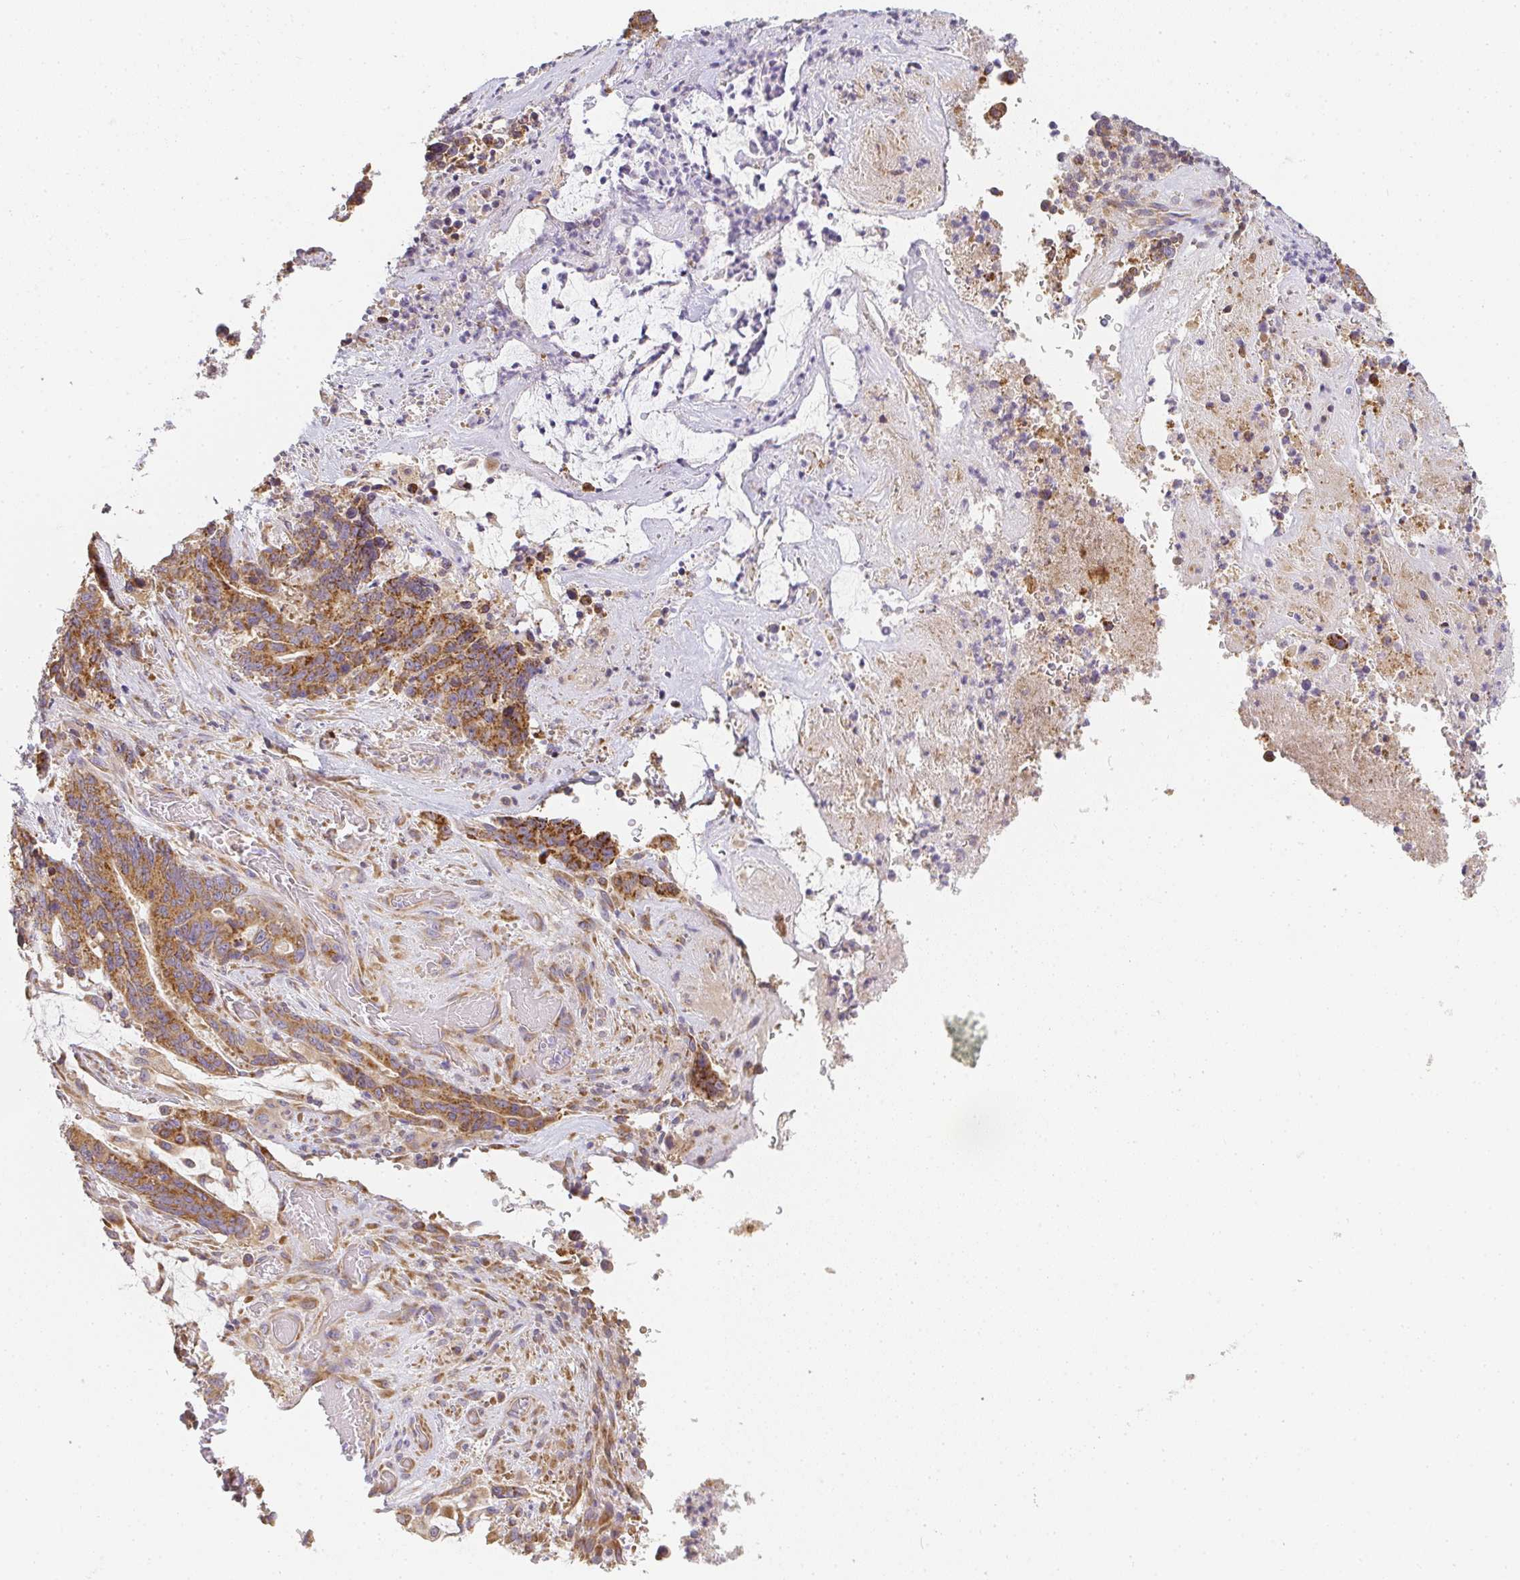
{"staining": {"intensity": "moderate", "quantity": ">75%", "location": "cytoplasmic/membranous"}, "tissue": "stomach cancer", "cell_type": "Tumor cells", "image_type": "cancer", "snomed": [{"axis": "morphology", "description": "Normal tissue, NOS"}, {"axis": "morphology", "description": "Adenocarcinoma, NOS"}, {"axis": "topography", "description": "Stomach"}], "caption": "Human stomach adenocarcinoma stained for a protein (brown) reveals moderate cytoplasmic/membranous positive positivity in approximately >75% of tumor cells.", "gene": "SLC35B3", "patient": {"sex": "female", "age": 64}}